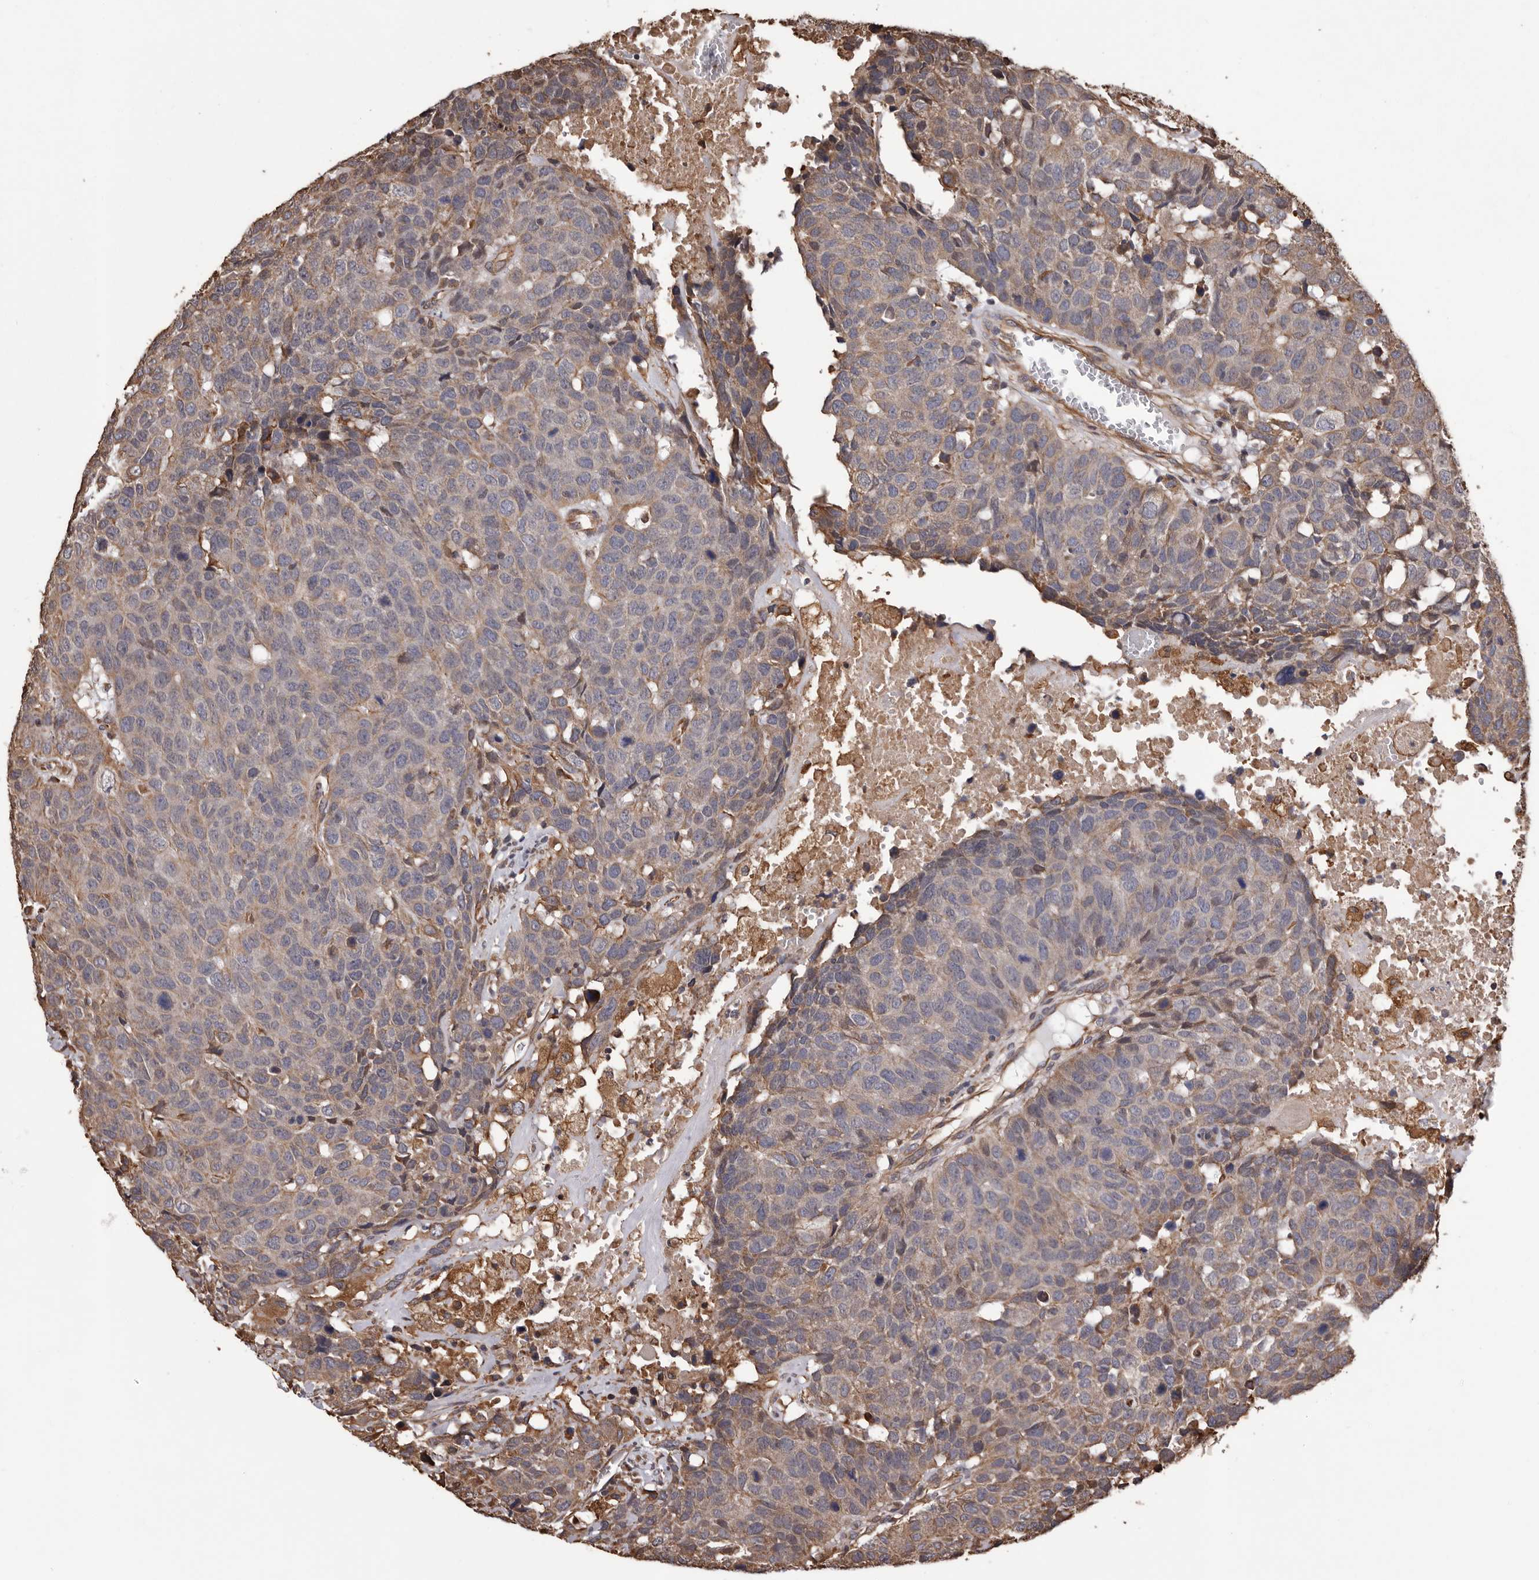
{"staining": {"intensity": "weak", "quantity": "25%-75%", "location": "cytoplasmic/membranous"}, "tissue": "head and neck cancer", "cell_type": "Tumor cells", "image_type": "cancer", "snomed": [{"axis": "morphology", "description": "Squamous cell carcinoma, NOS"}, {"axis": "topography", "description": "Head-Neck"}], "caption": "High-magnification brightfield microscopy of head and neck squamous cell carcinoma stained with DAB (3,3'-diaminobenzidine) (brown) and counterstained with hematoxylin (blue). tumor cells exhibit weak cytoplasmic/membranous staining is appreciated in about25%-75% of cells.", "gene": "CEP104", "patient": {"sex": "male", "age": 66}}